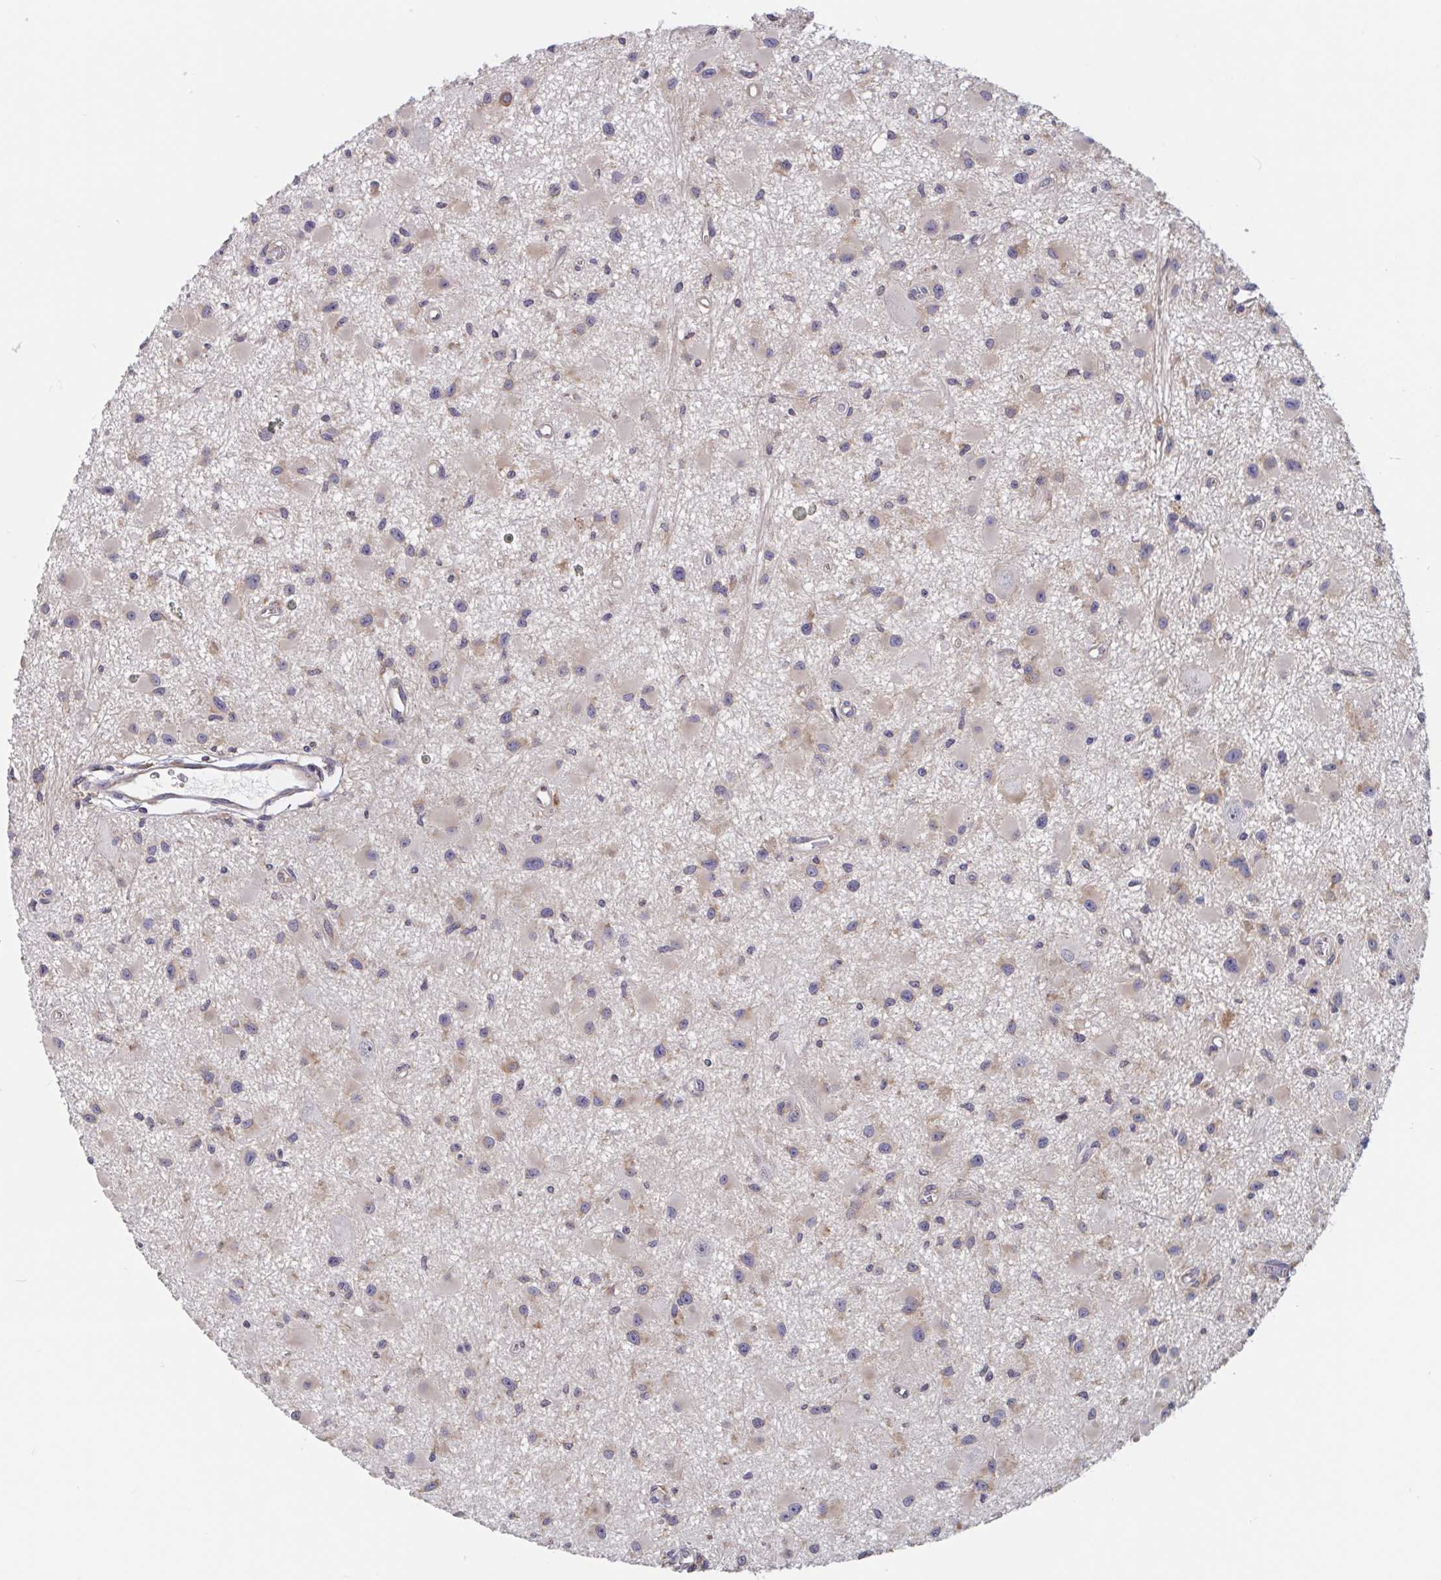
{"staining": {"intensity": "weak", "quantity": "25%-75%", "location": "cytoplasmic/membranous"}, "tissue": "glioma", "cell_type": "Tumor cells", "image_type": "cancer", "snomed": [{"axis": "morphology", "description": "Glioma, malignant, High grade"}, {"axis": "topography", "description": "Brain"}], "caption": "Weak cytoplasmic/membranous positivity is identified in about 25%-75% of tumor cells in glioma. The staining is performed using DAB (3,3'-diaminobenzidine) brown chromogen to label protein expression. The nuclei are counter-stained blue using hematoxylin.", "gene": "SNX8", "patient": {"sex": "male", "age": 54}}